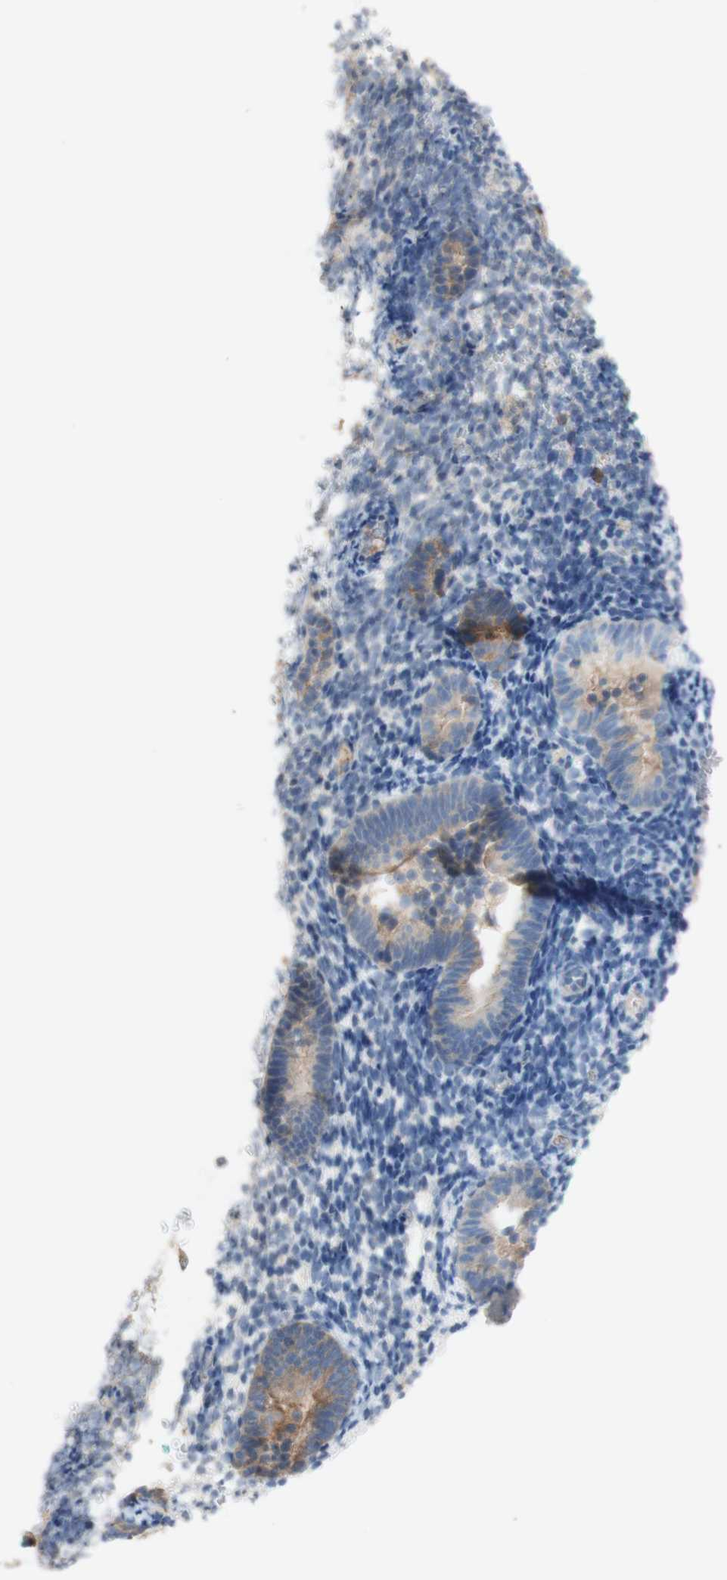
{"staining": {"intensity": "negative", "quantity": "none", "location": "none"}, "tissue": "endometrium", "cell_type": "Cells in endometrial stroma", "image_type": "normal", "snomed": [{"axis": "morphology", "description": "Normal tissue, NOS"}, {"axis": "topography", "description": "Endometrium"}], "caption": "A micrograph of human endometrium is negative for staining in cells in endometrial stroma. The staining was performed using DAB (3,3'-diaminobenzidine) to visualize the protein expression in brown, while the nuclei were stained in blue with hematoxylin (Magnification: 20x).", "gene": "PACSIN1", "patient": {"sex": "female", "age": 51}}